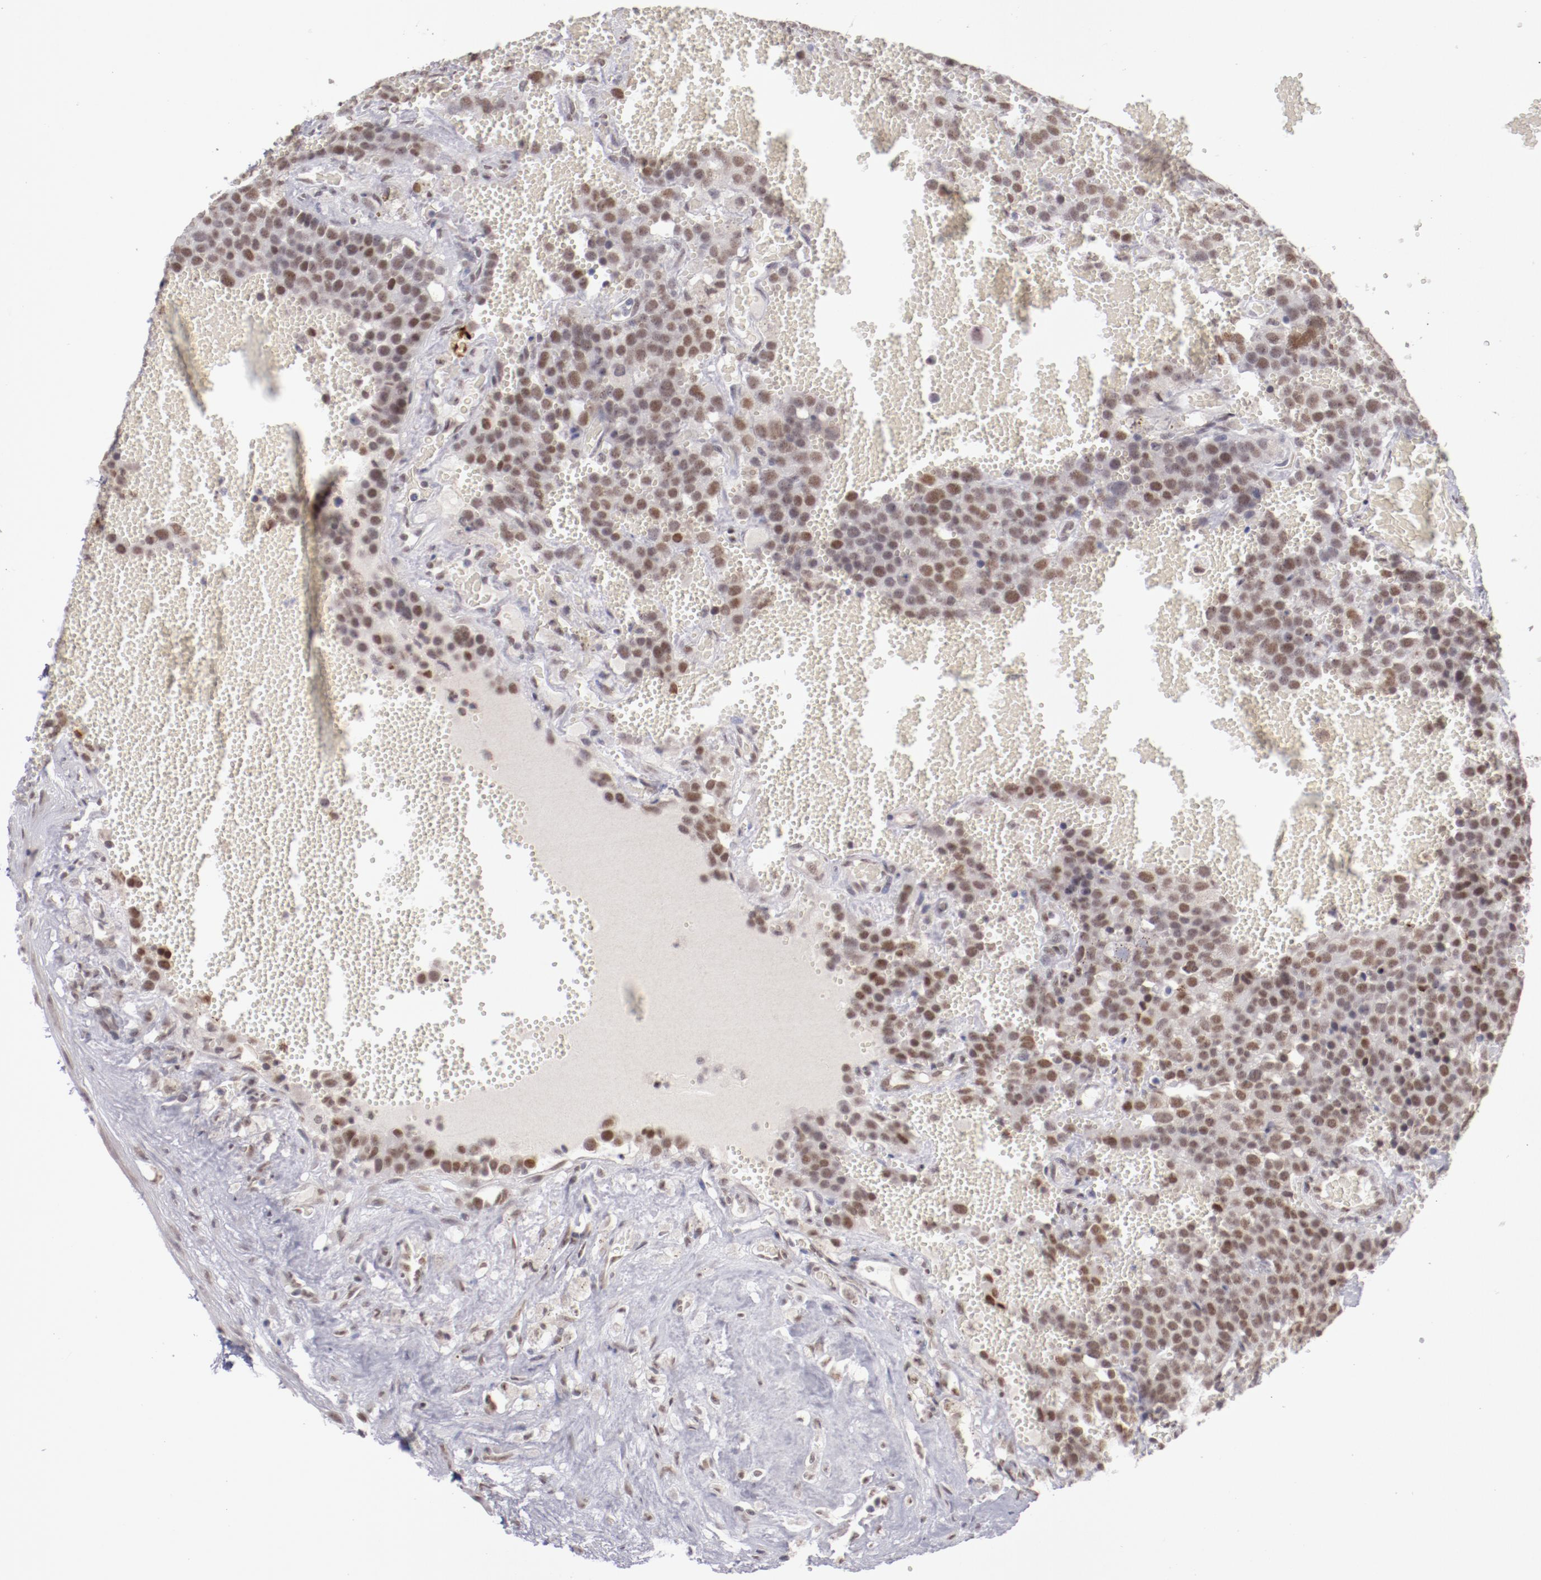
{"staining": {"intensity": "moderate", "quantity": ">75%", "location": "nuclear"}, "tissue": "testis cancer", "cell_type": "Tumor cells", "image_type": "cancer", "snomed": [{"axis": "morphology", "description": "Seminoma, NOS"}, {"axis": "topography", "description": "Testis"}], "caption": "Immunohistochemical staining of human testis cancer (seminoma) reveals moderate nuclear protein positivity in approximately >75% of tumor cells. (DAB (3,3'-diaminobenzidine) IHC with brightfield microscopy, high magnification).", "gene": "TFAP4", "patient": {"sex": "male", "age": 71}}